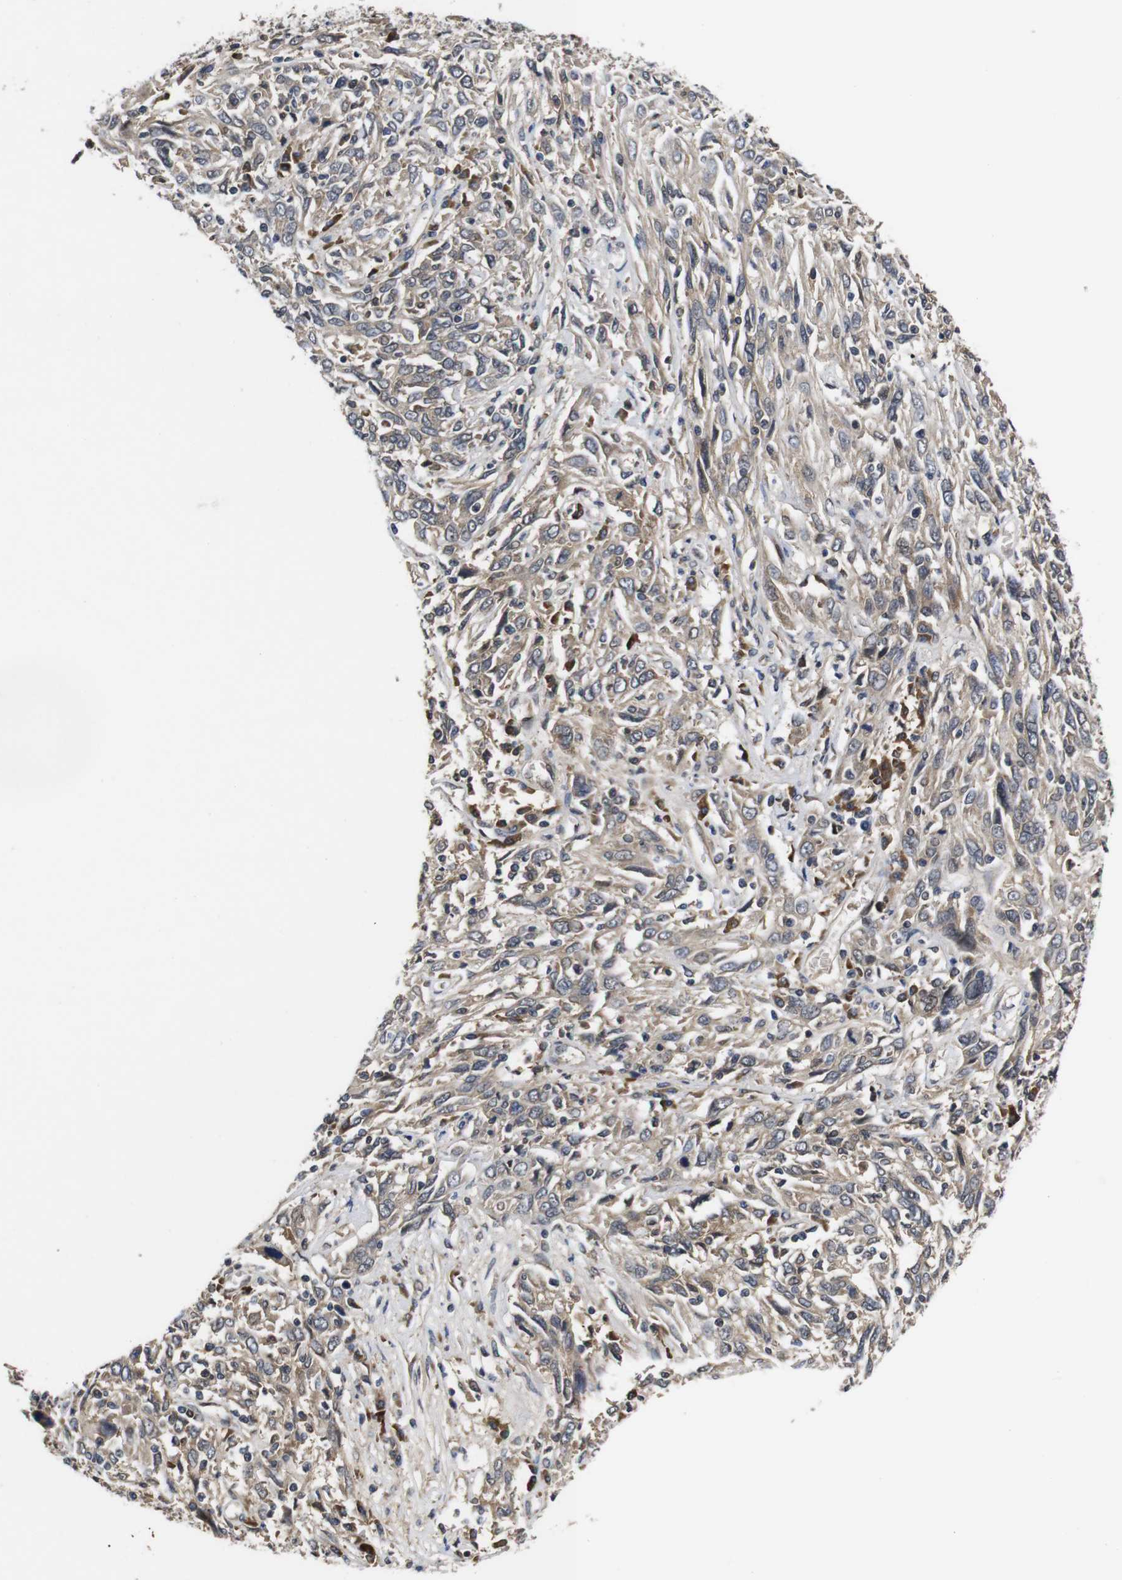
{"staining": {"intensity": "weak", "quantity": ">75%", "location": "cytoplasmic/membranous"}, "tissue": "cervical cancer", "cell_type": "Tumor cells", "image_type": "cancer", "snomed": [{"axis": "morphology", "description": "Squamous cell carcinoma, NOS"}, {"axis": "topography", "description": "Cervix"}], "caption": "Cervical cancer (squamous cell carcinoma) stained with a protein marker reveals weak staining in tumor cells.", "gene": "ZBTB46", "patient": {"sex": "female", "age": 46}}